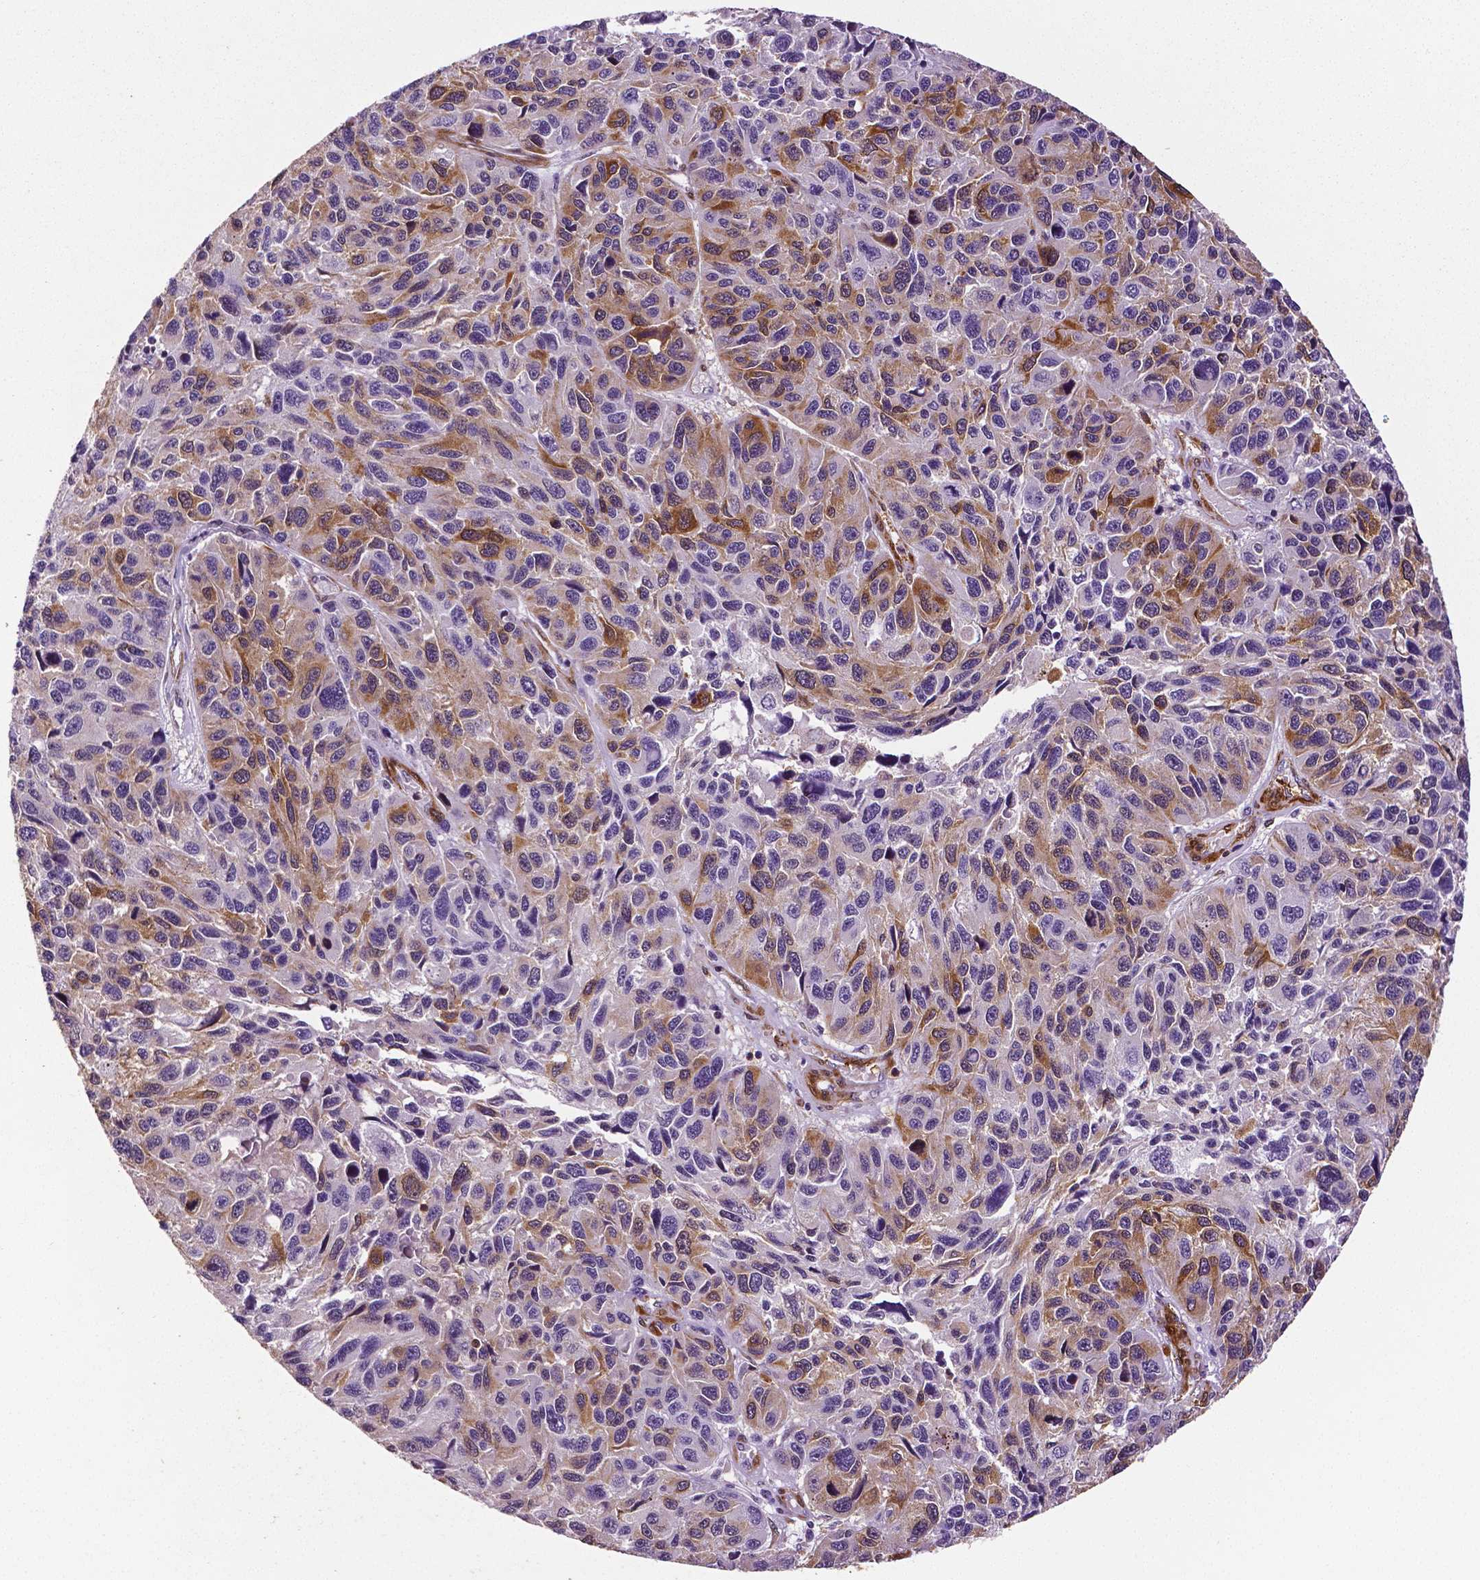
{"staining": {"intensity": "moderate", "quantity": "<25%", "location": "cytoplasmic/membranous"}, "tissue": "melanoma", "cell_type": "Tumor cells", "image_type": "cancer", "snomed": [{"axis": "morphology", "description": "Malignant melanoma, NOS"}, {"axis": "topography", "description": "Skin"}], "caption": "Immunohistochemical staining of human melanoma demonstrates moderate cytoplasmic/membranous protein positivity in about <25% of tumor cells.", "gene": "PHGDH", "patient": {"sex": "male", "age": 53}}